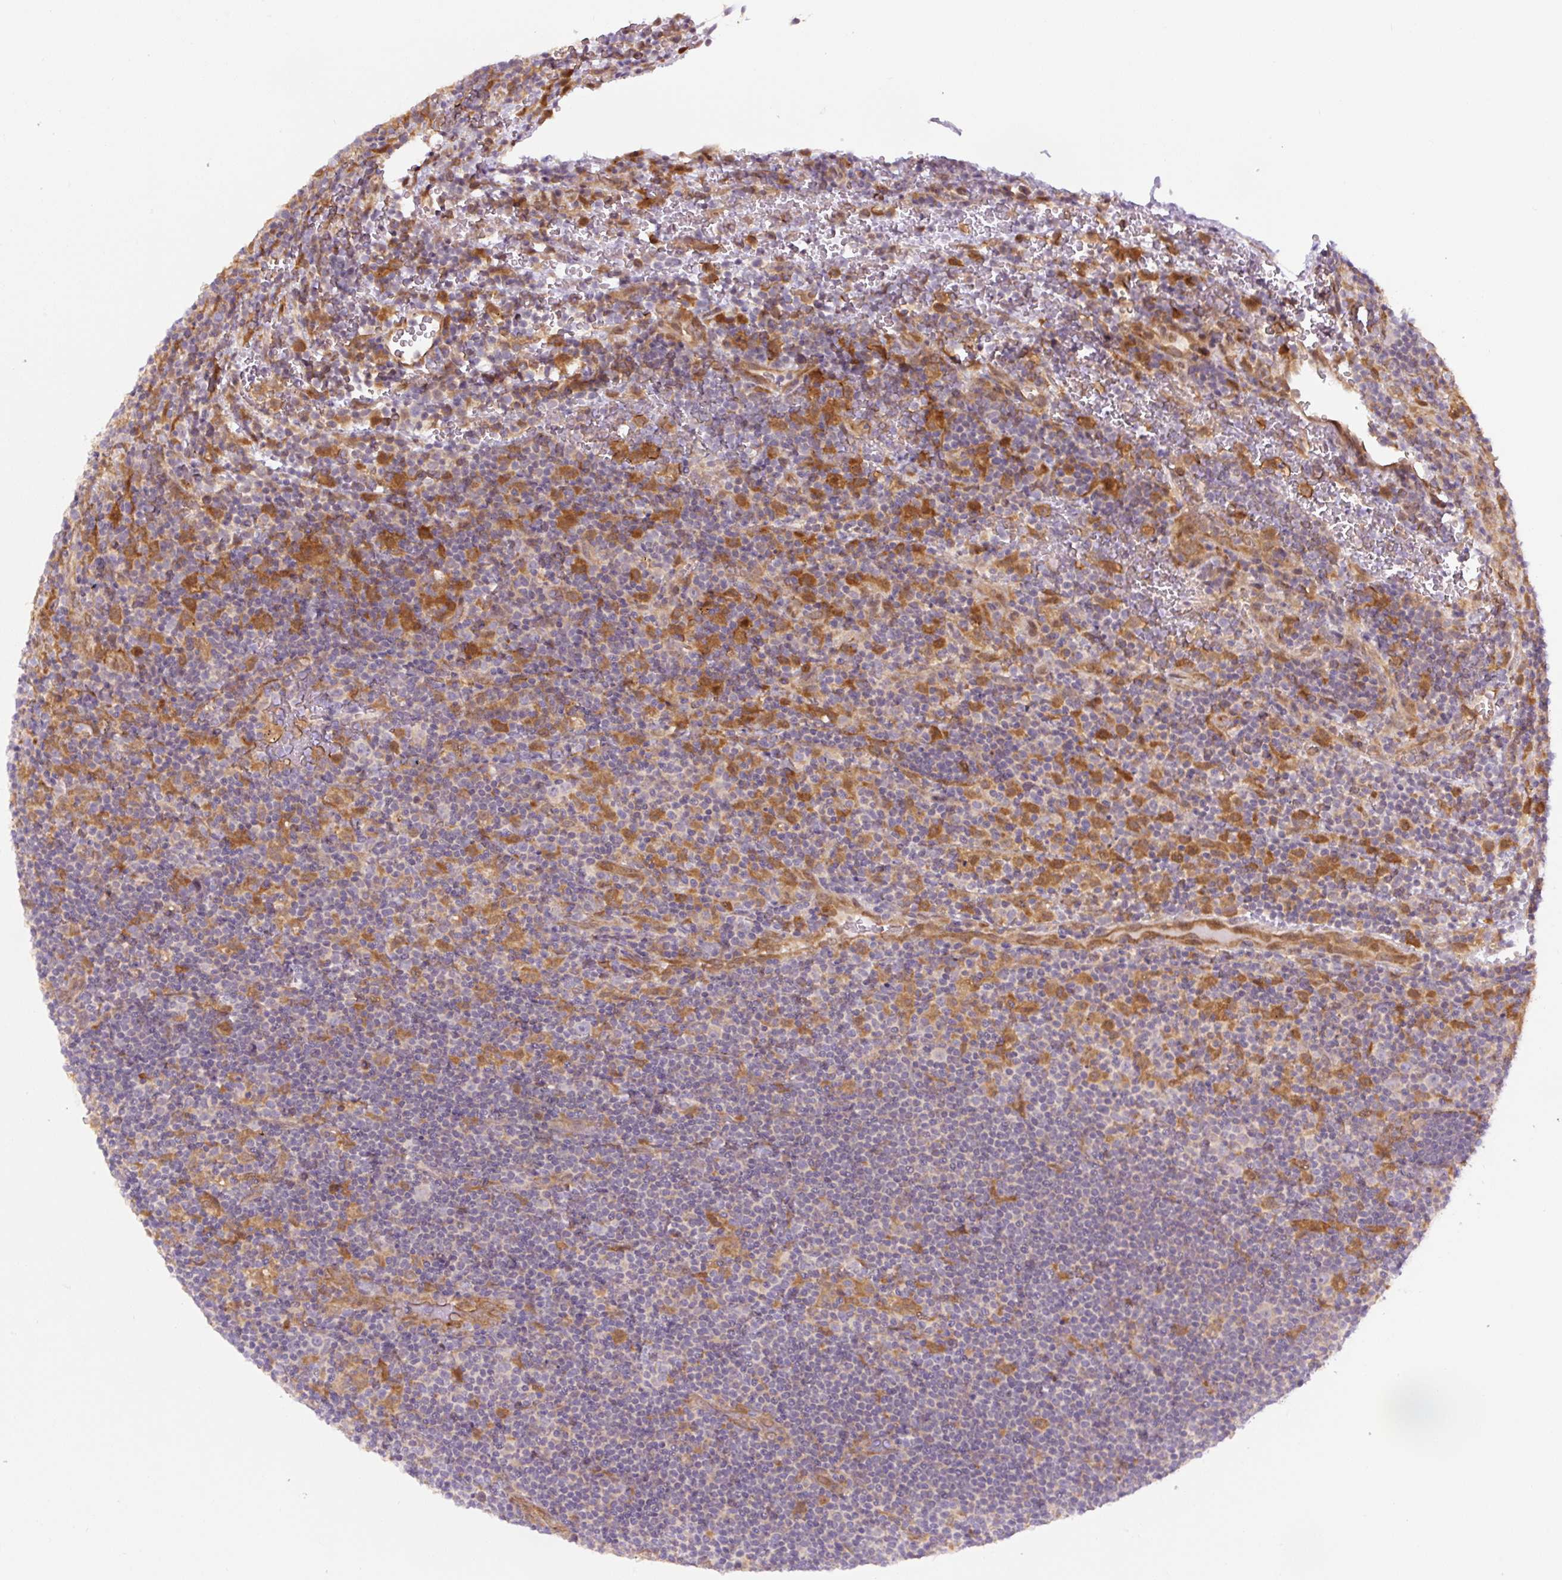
{"staining": {"intensity": "negative", "quantity": "none", "location": "none"}, "tissue": "lymphoma", "cell_type": "Tumor cells", "image_type": "cancer", "snomed": [{"axis": "morphology", "description": "Hodgkin's disease, NOS"}, {"axis": "topography", "description": "Lymph node"}], "caption": "Immunohistochemistry (IHC) image of neoplastic tissue: human lymphoma stained with DAB (3,3'-diaminobenzidine) shows no significant protein positivity in tumor cells.", "gene": "ZSWIM7", "patient": {"sex": "female", "age": 57}}